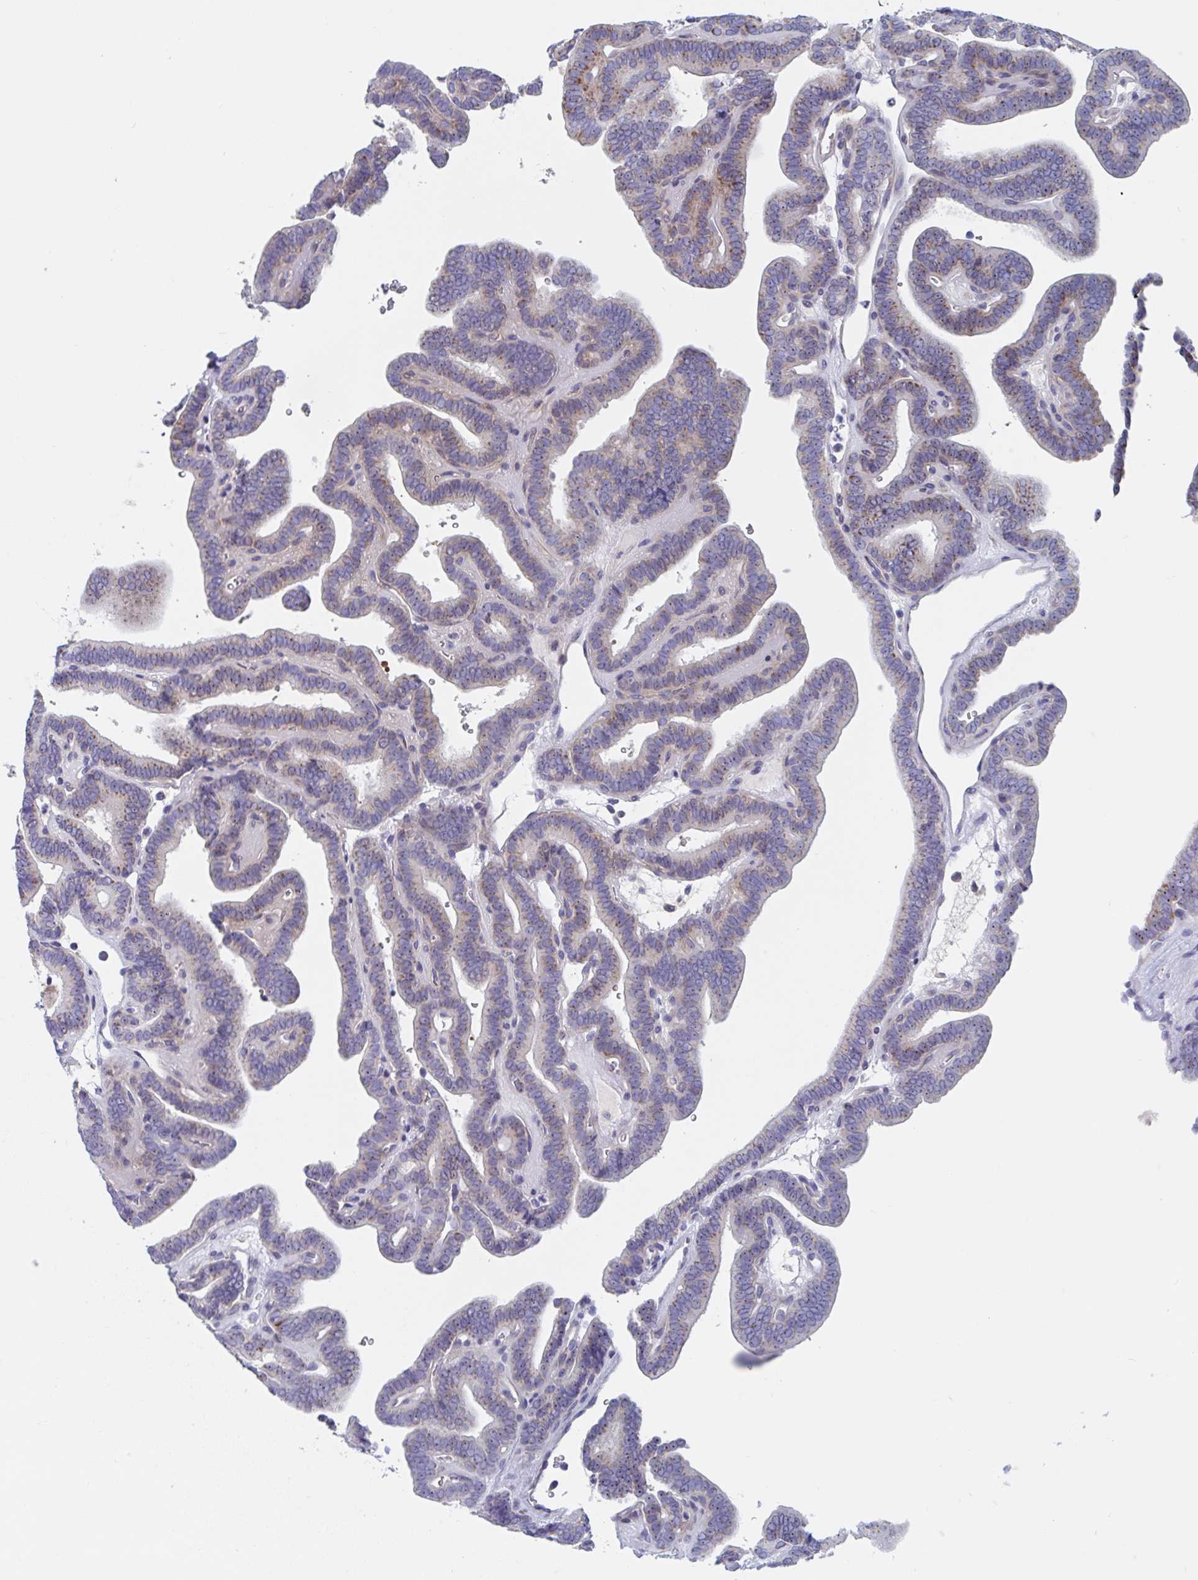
{"staining": {"intensity": "weak", "quantity": "<25%", "location": "cytoplasmic/membranous"}, "tissue": "thyroid cancer", "cell_type": "Tumor cells", "image_type": "cancer", "snomed": [{"axis": "morphology", "description": "Papillary adenocarcinoma, NOS"}, {"axis": "topography", "description": "Thyroid gland"}], "caption": "The immunohistochemistry micrograph has no significant staining in tumor cells of thyroid cancer (papillary adenocarcinoma) tissue.", "gene": "MRPL53", "patient": {"sex": "female", "age": 21}}